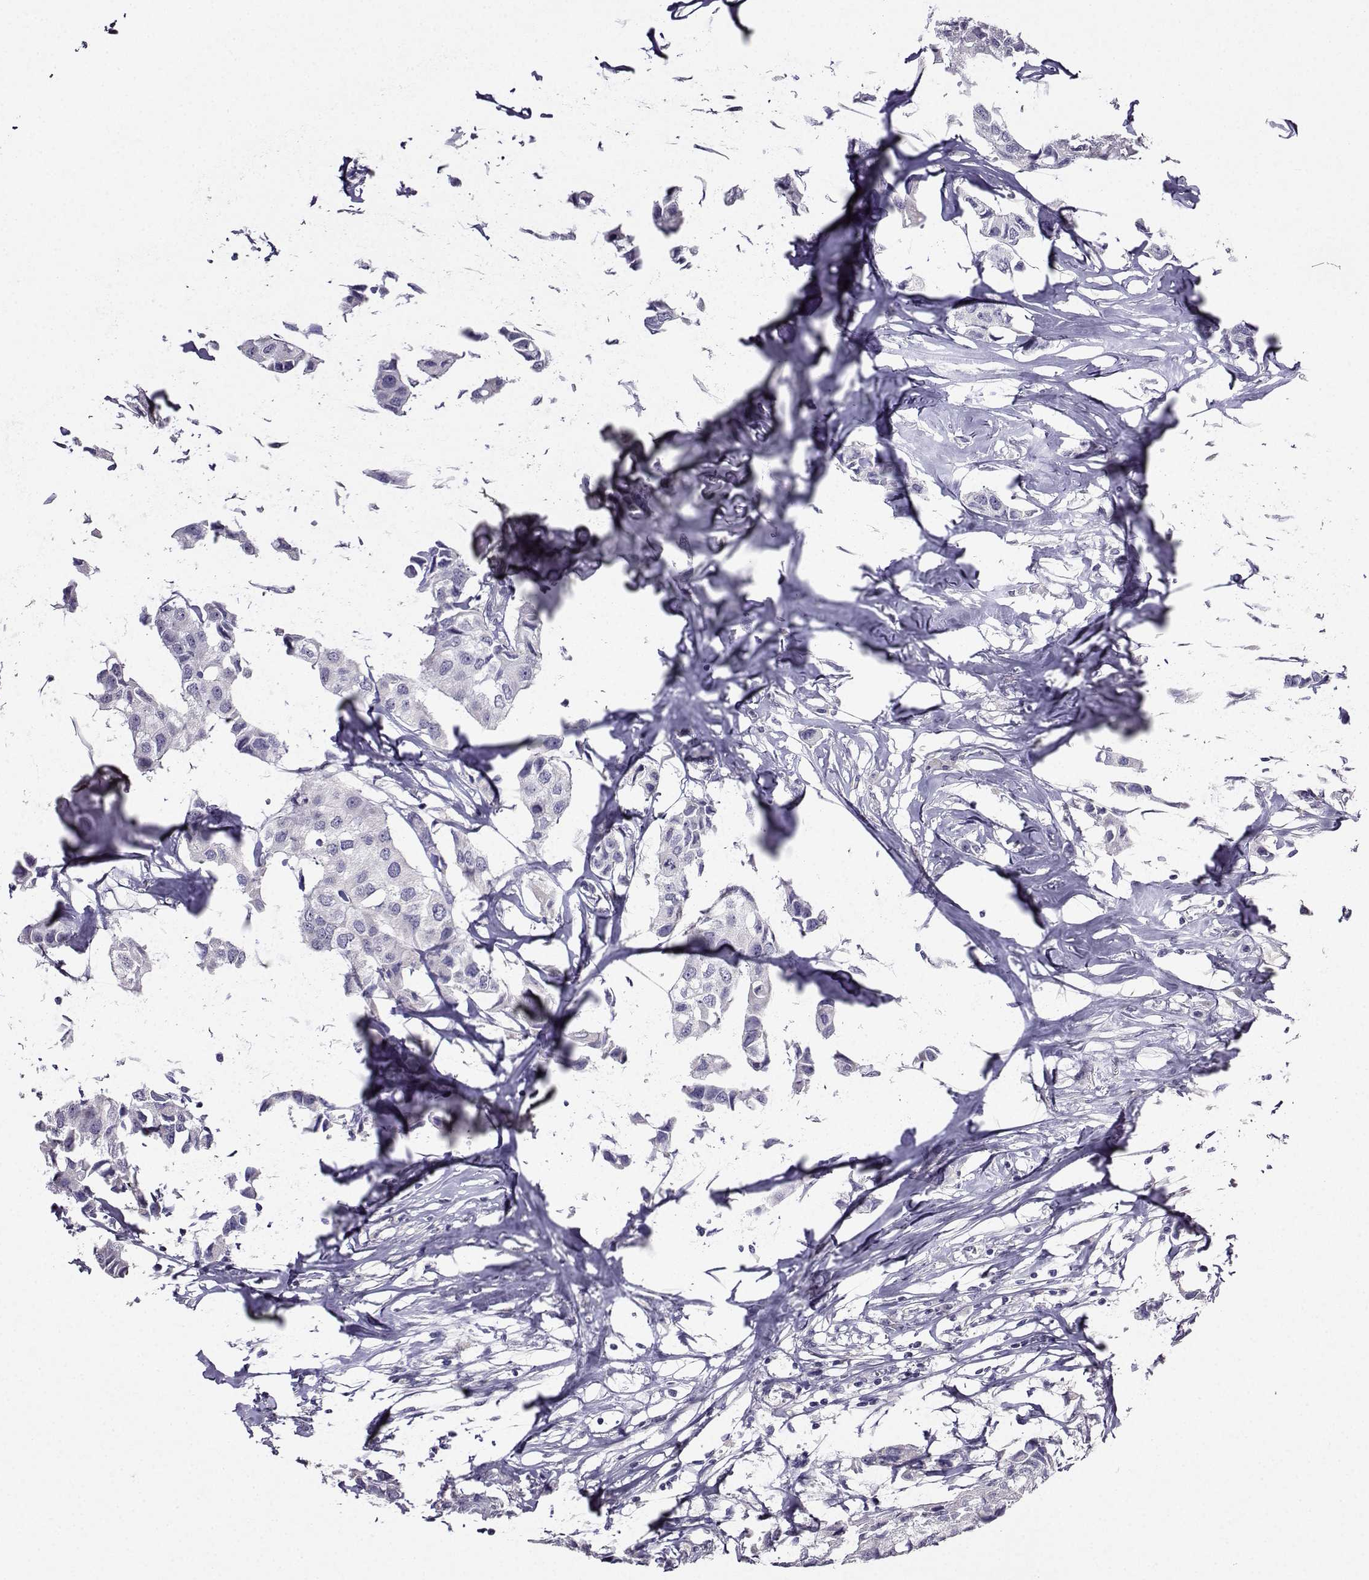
{"staining": {"intensity": "negative", "quantity": "none", "location": "none"}, "tissue": "breast cancer", "cell_type": "Tumor cells", "image_type": "cancer", "snomed": [{"axis": "morphology", "description": "Duct carcinoma"}, {"axis": "topography", "description": "Breast"}], "caption": "Immunohistochemistry (IHC) histopathology image of human infiltrating ductal carcinoma (breast) stained for a protein (brown), which demonstrates no positivity in tumor cells.", "gene": "CRYBB1", "patient": {"sex": "female", "age": 80}}